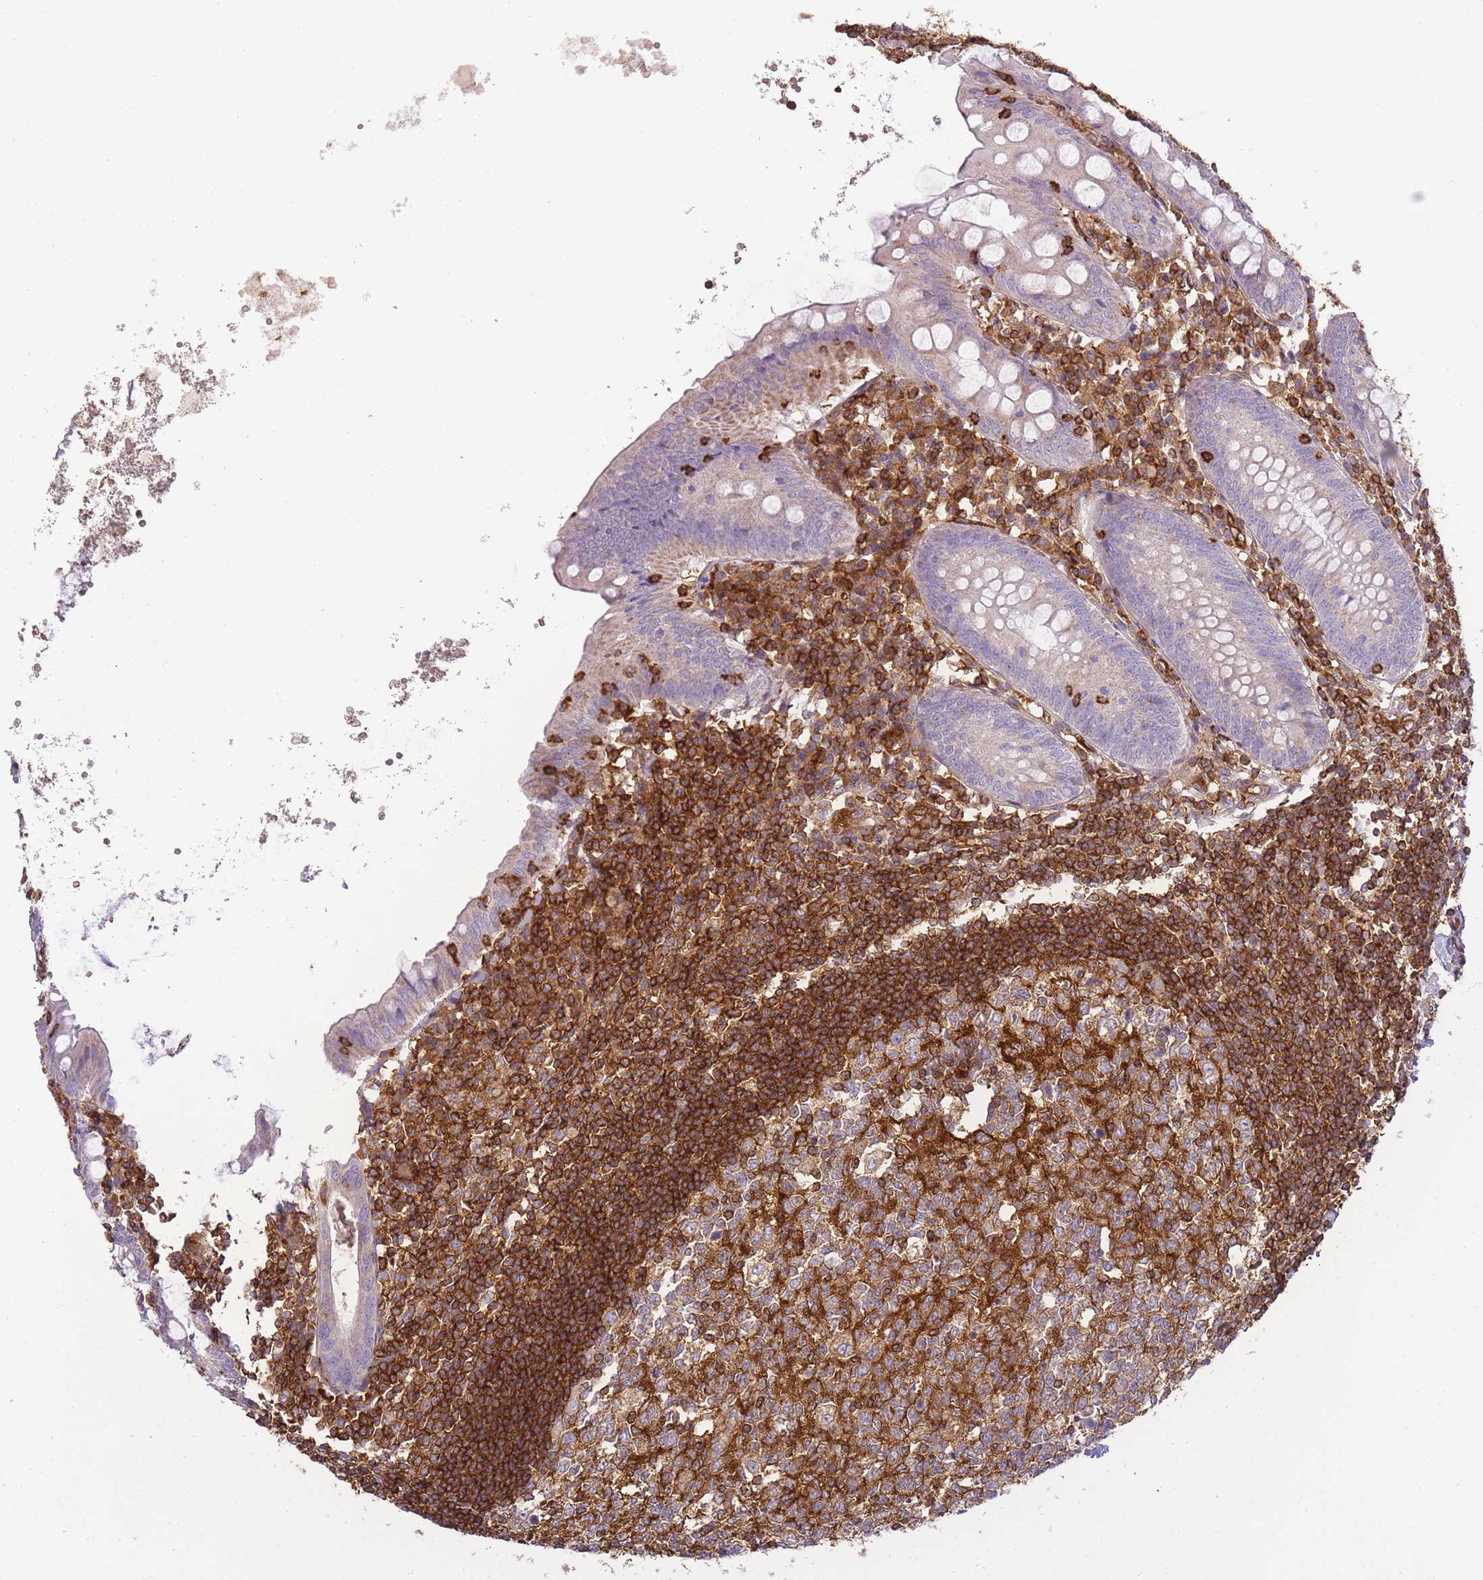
{"staining": {"intensity": "negative", "quantity": "none", "location": "none"}, "tissue": "appendix", "cell_type": "Glandular cells", "image_type": "normal", "snomed": [{"axis": "morphology", "description": "Normal tissue, NOS"}, {"axis": "topography", "description": "Appendix"}], "caption": "High magnification brightfield microscopy of normal appendix stained with DAB (brown) and counterstained with hematoxylin (blue): glandular cells show no significant staining.", "gene": "MSN", "patient": {"sex": "female", "age": 54}}